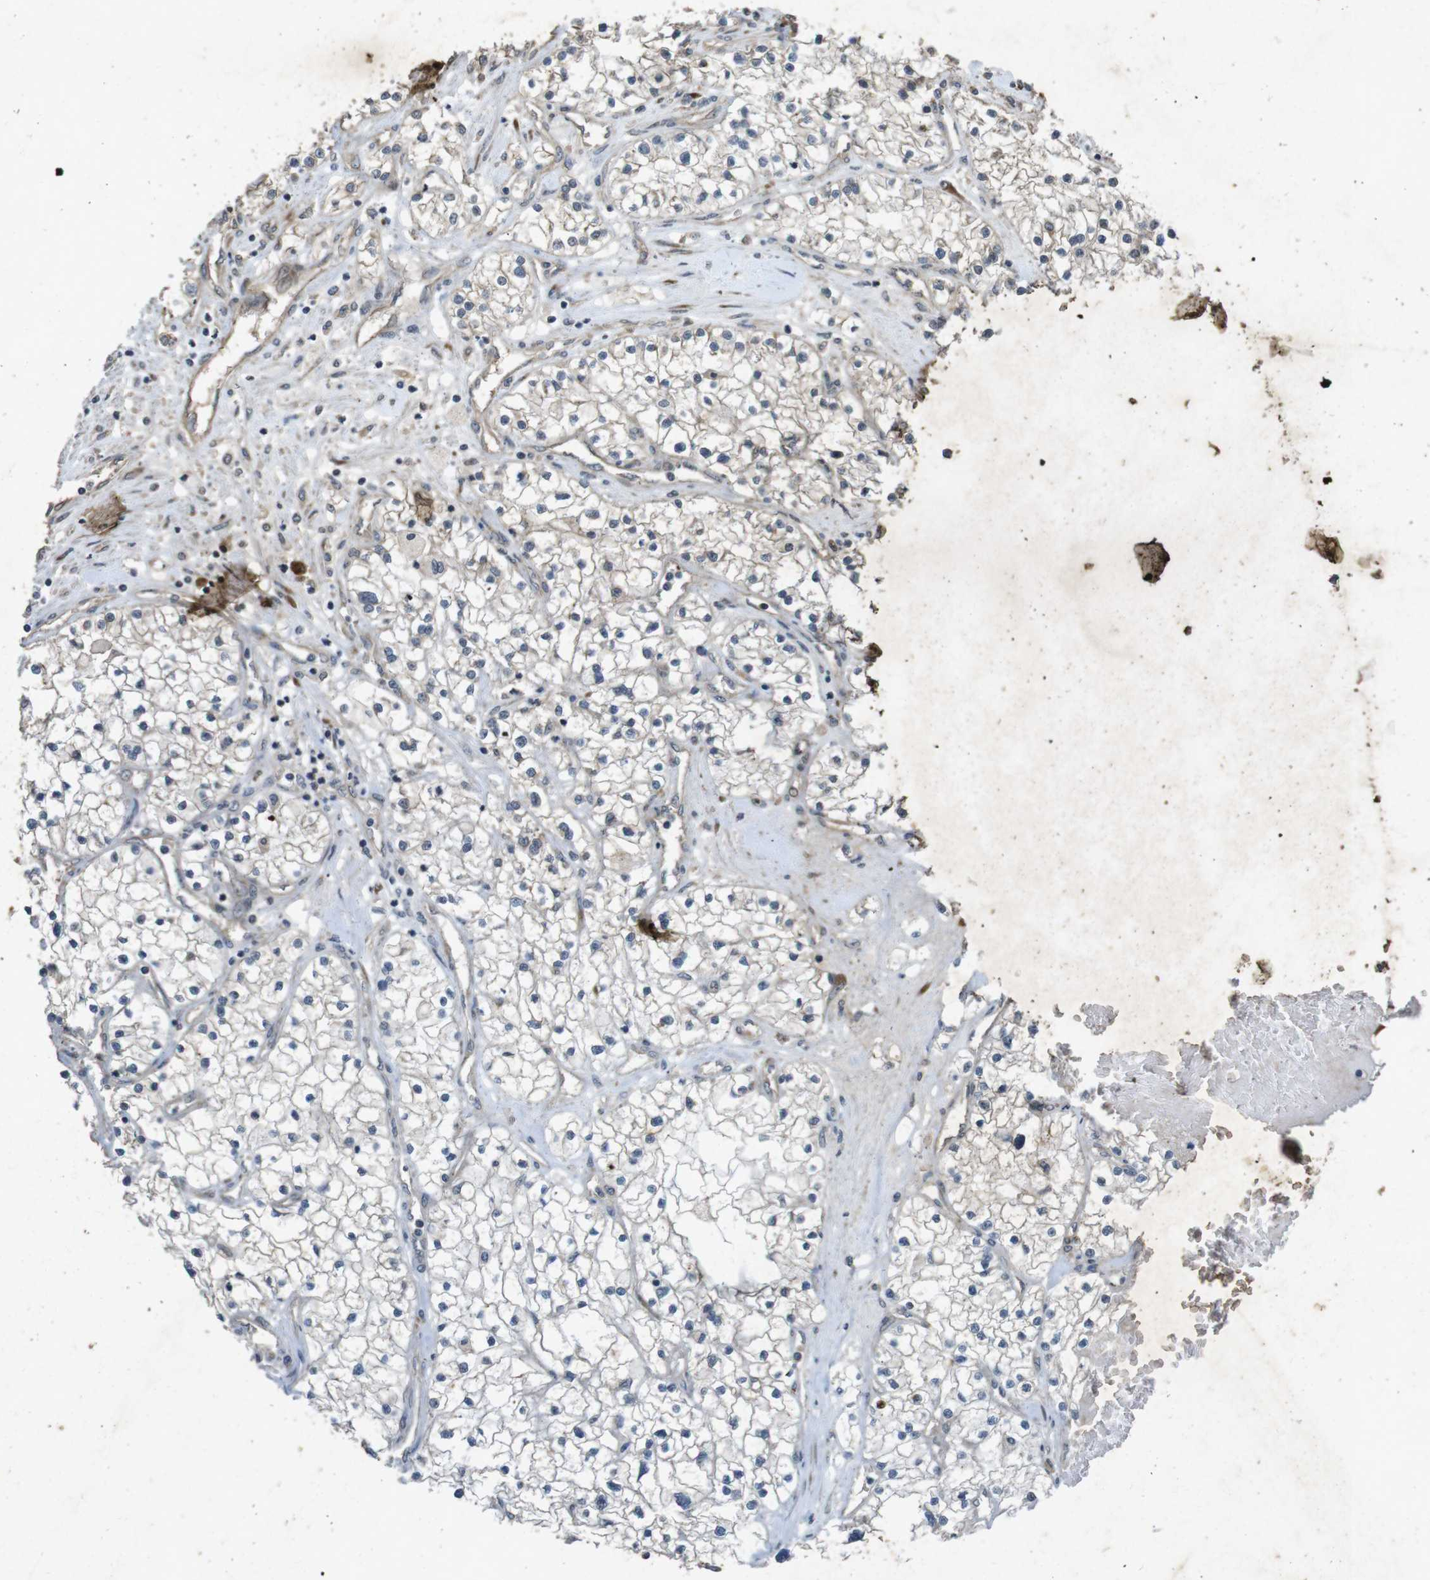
{"staining": {"intensity": "negative", "quantity": "none", "location": "none"}, "tissue": "renal cancer", "cell_type": "Tumor cells", "image_type": "cancer", "snomed": [{"axis": "morphology", "description": "Adenocarcinoma, NOS"}, {"axis": "topography", "description": "Kidney"}], "caption": "This is a image of IHC staining of renal cancer, which shows no expression in tumor cells. Brightfield microscopy of IHC stained with DAB (brown) and hematoxylin (blue), captured at high magnification.", "gene": "FLCN", "patient": {"sex": "male", "age": 68}}